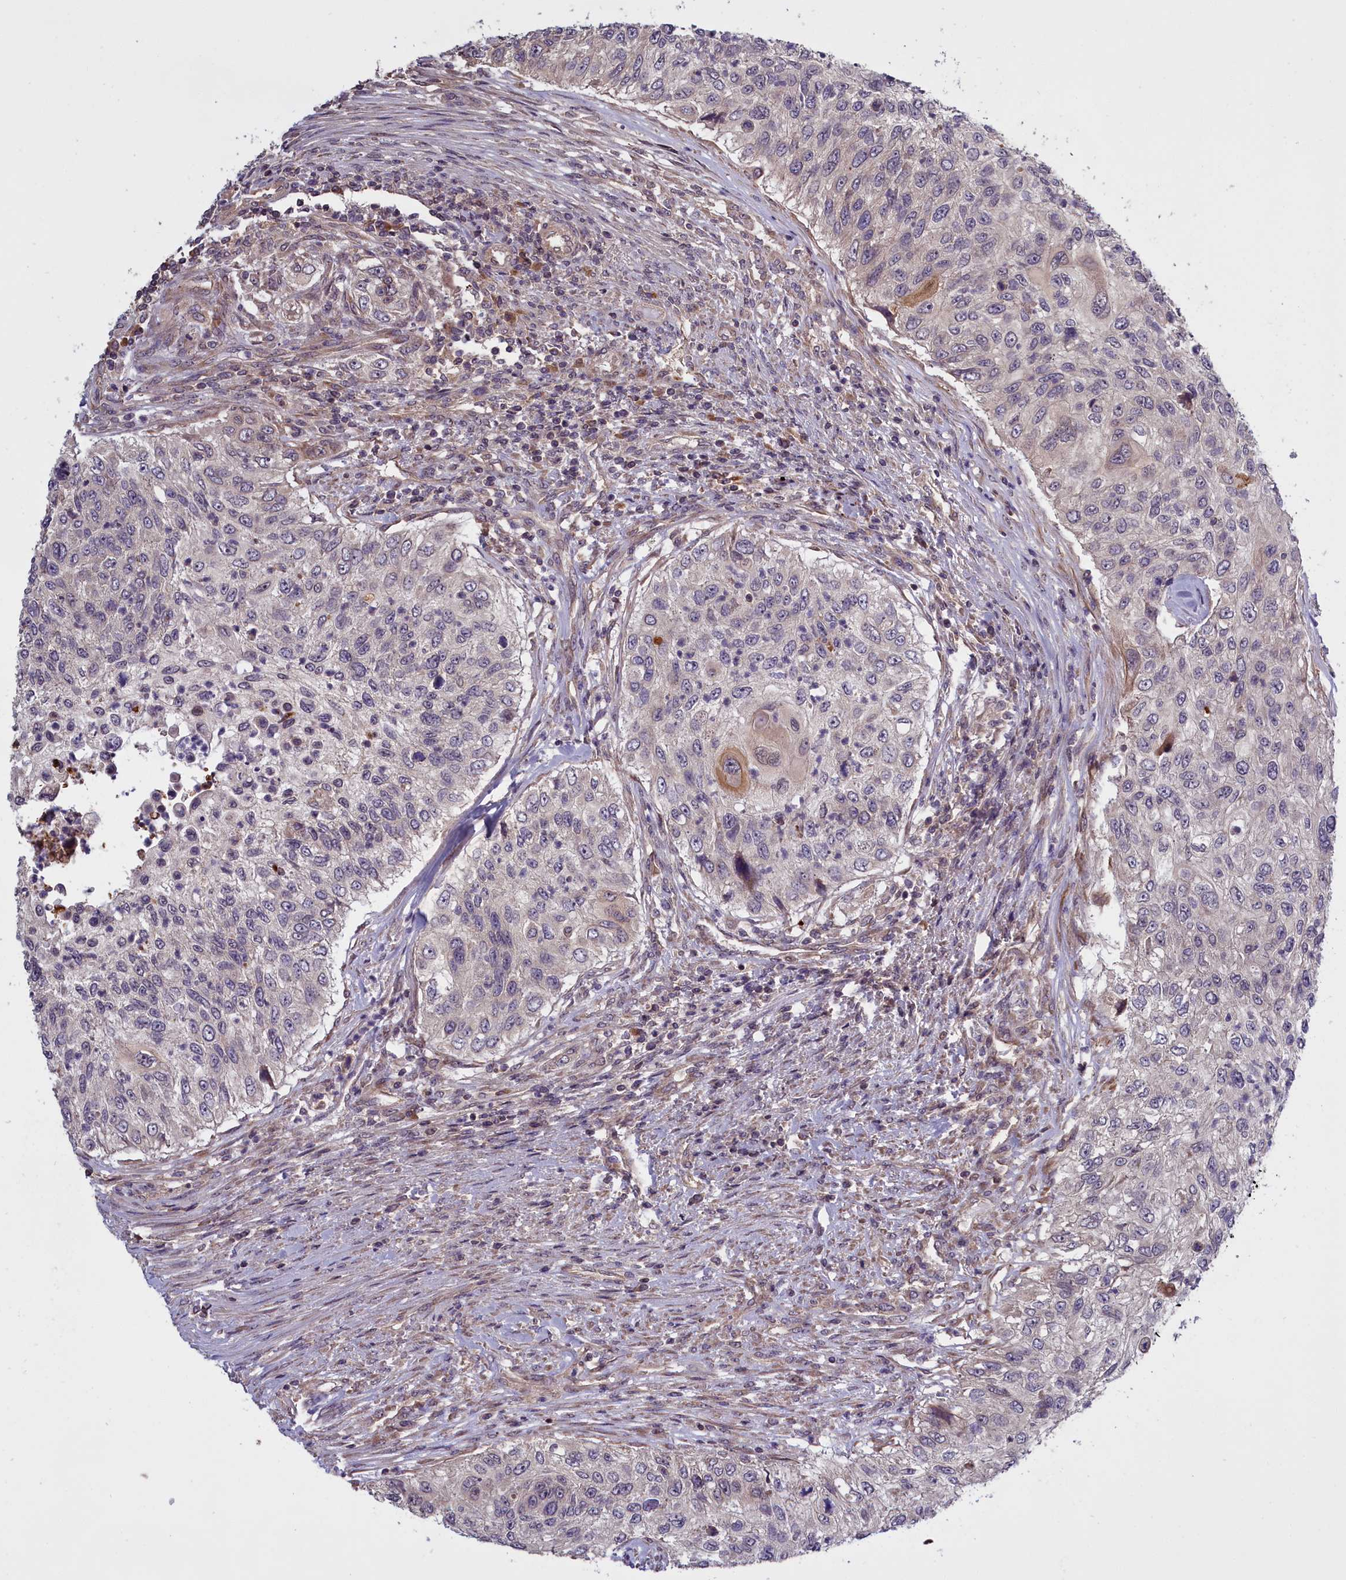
{"staining": {"intensity": "moderate", "quantity": "<25%", "location": "cytoplasmic/membranous"}, "tissue": "urothelial cancer", "cell_type": "Tumor cells", "image_type": "cancer", "snomed": [{"axis": "morphology", "description": "Urothelial carcinoma, High grade"}, {"axis": "topography", "description": "Urinary bladder"}], "caption": "High-power microscopy captured an IHC photomicrograph of high-grade urothelial carcinoma, revealing moderate cytoplasmic/membranous positivity in about <25% of tumor cells.", "gene": "DENND1B", "patient": {"sex": "female", "age": 60}}